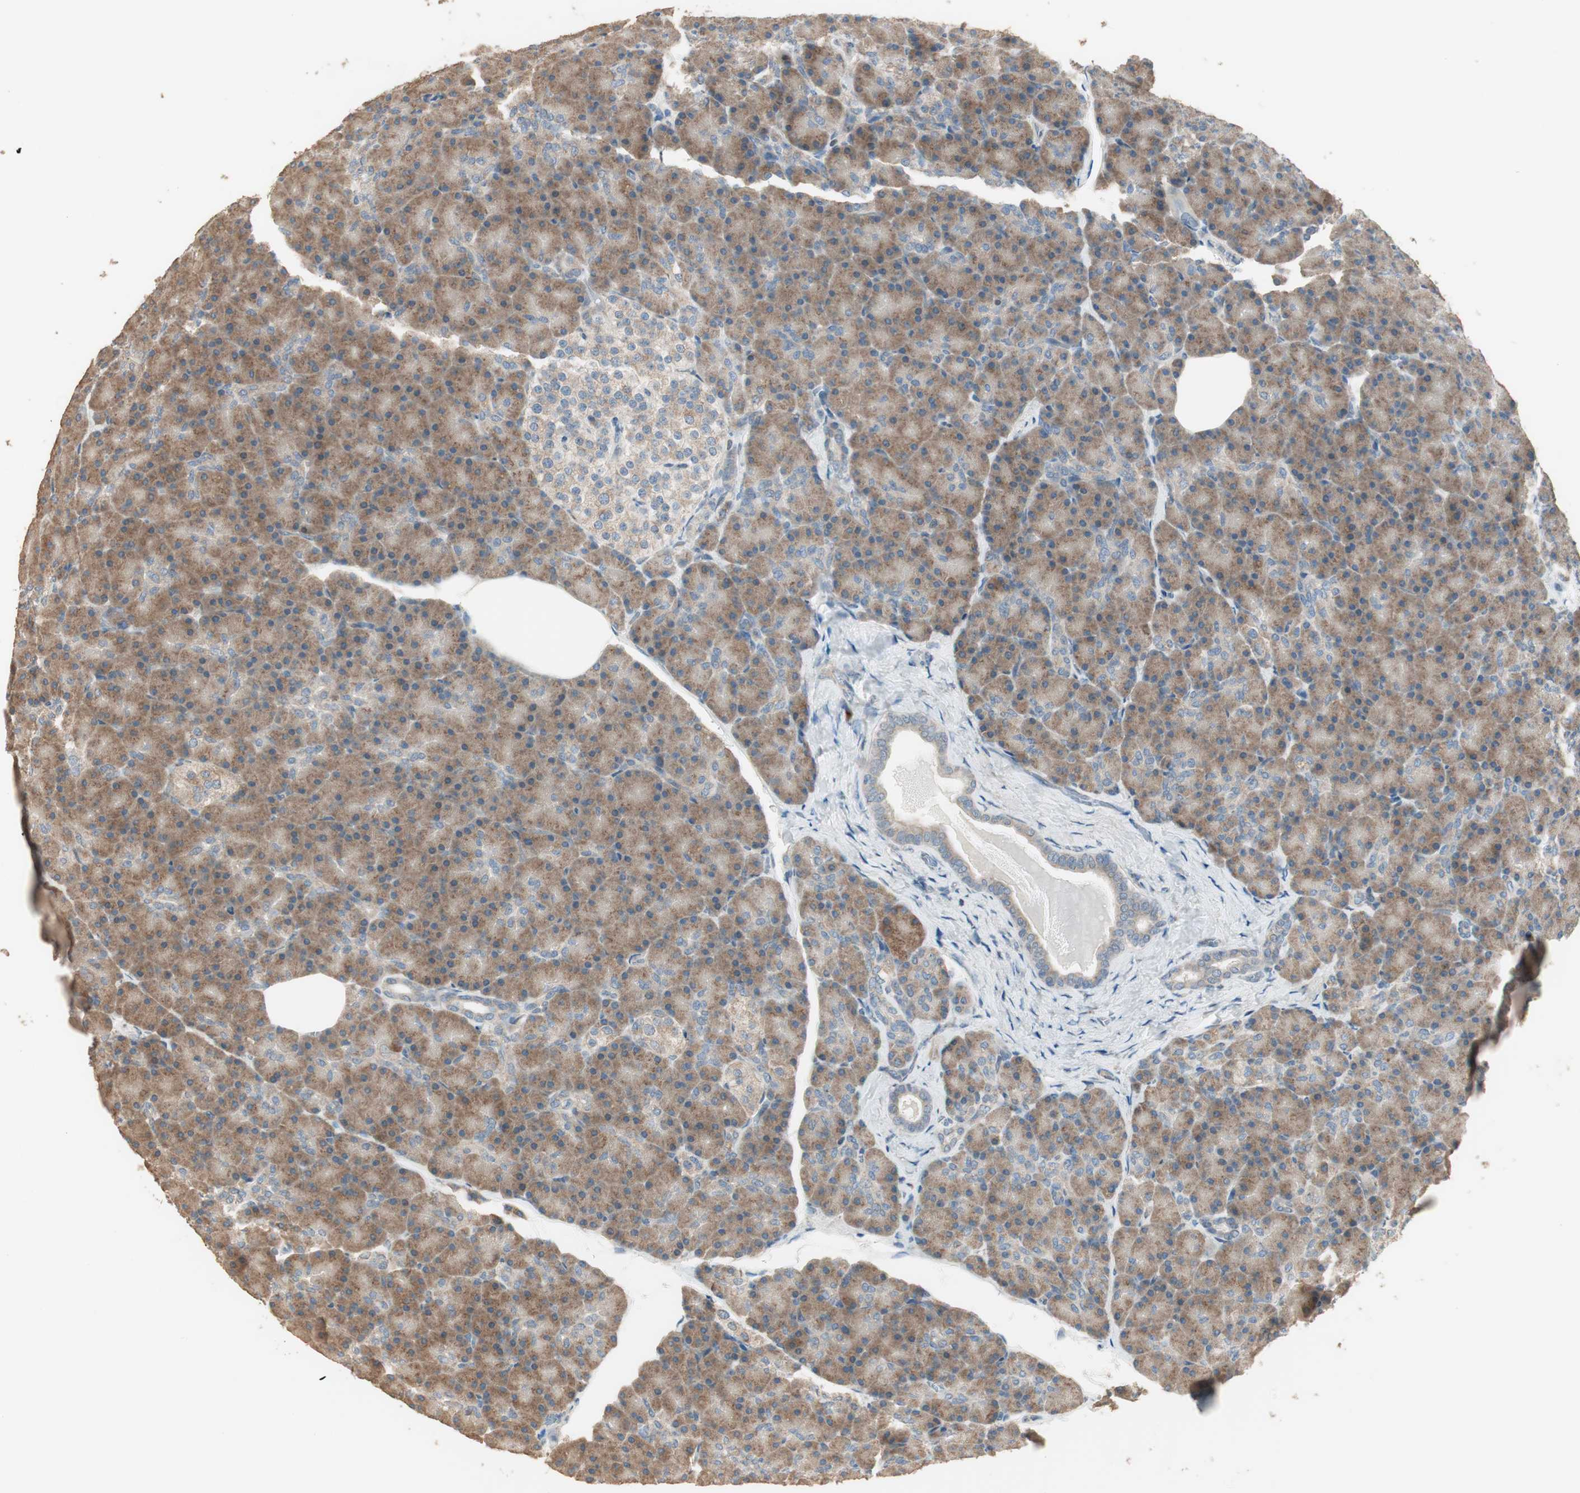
{"staining": {"intensity": "moderate", "quantity": ">75%", "location": "cytoplasmic/membranous"}, "tissue": "pancreas", "cell_type": "Exocrine glandular cells", "image_type": "normal", "snomed": [{"axis": "morphology", "description": "Normal tissue, NOS"}, {"axis": "topography", "description": "Pancreas"}], "caption": "Protein expression analysis of normal pancreas shows moderate cytoplasmic/membranous staining in approximately >75% of exocrine glandular cells.", "gene": "RARRES1", "patient": {"sex": "female", "age": 43}}